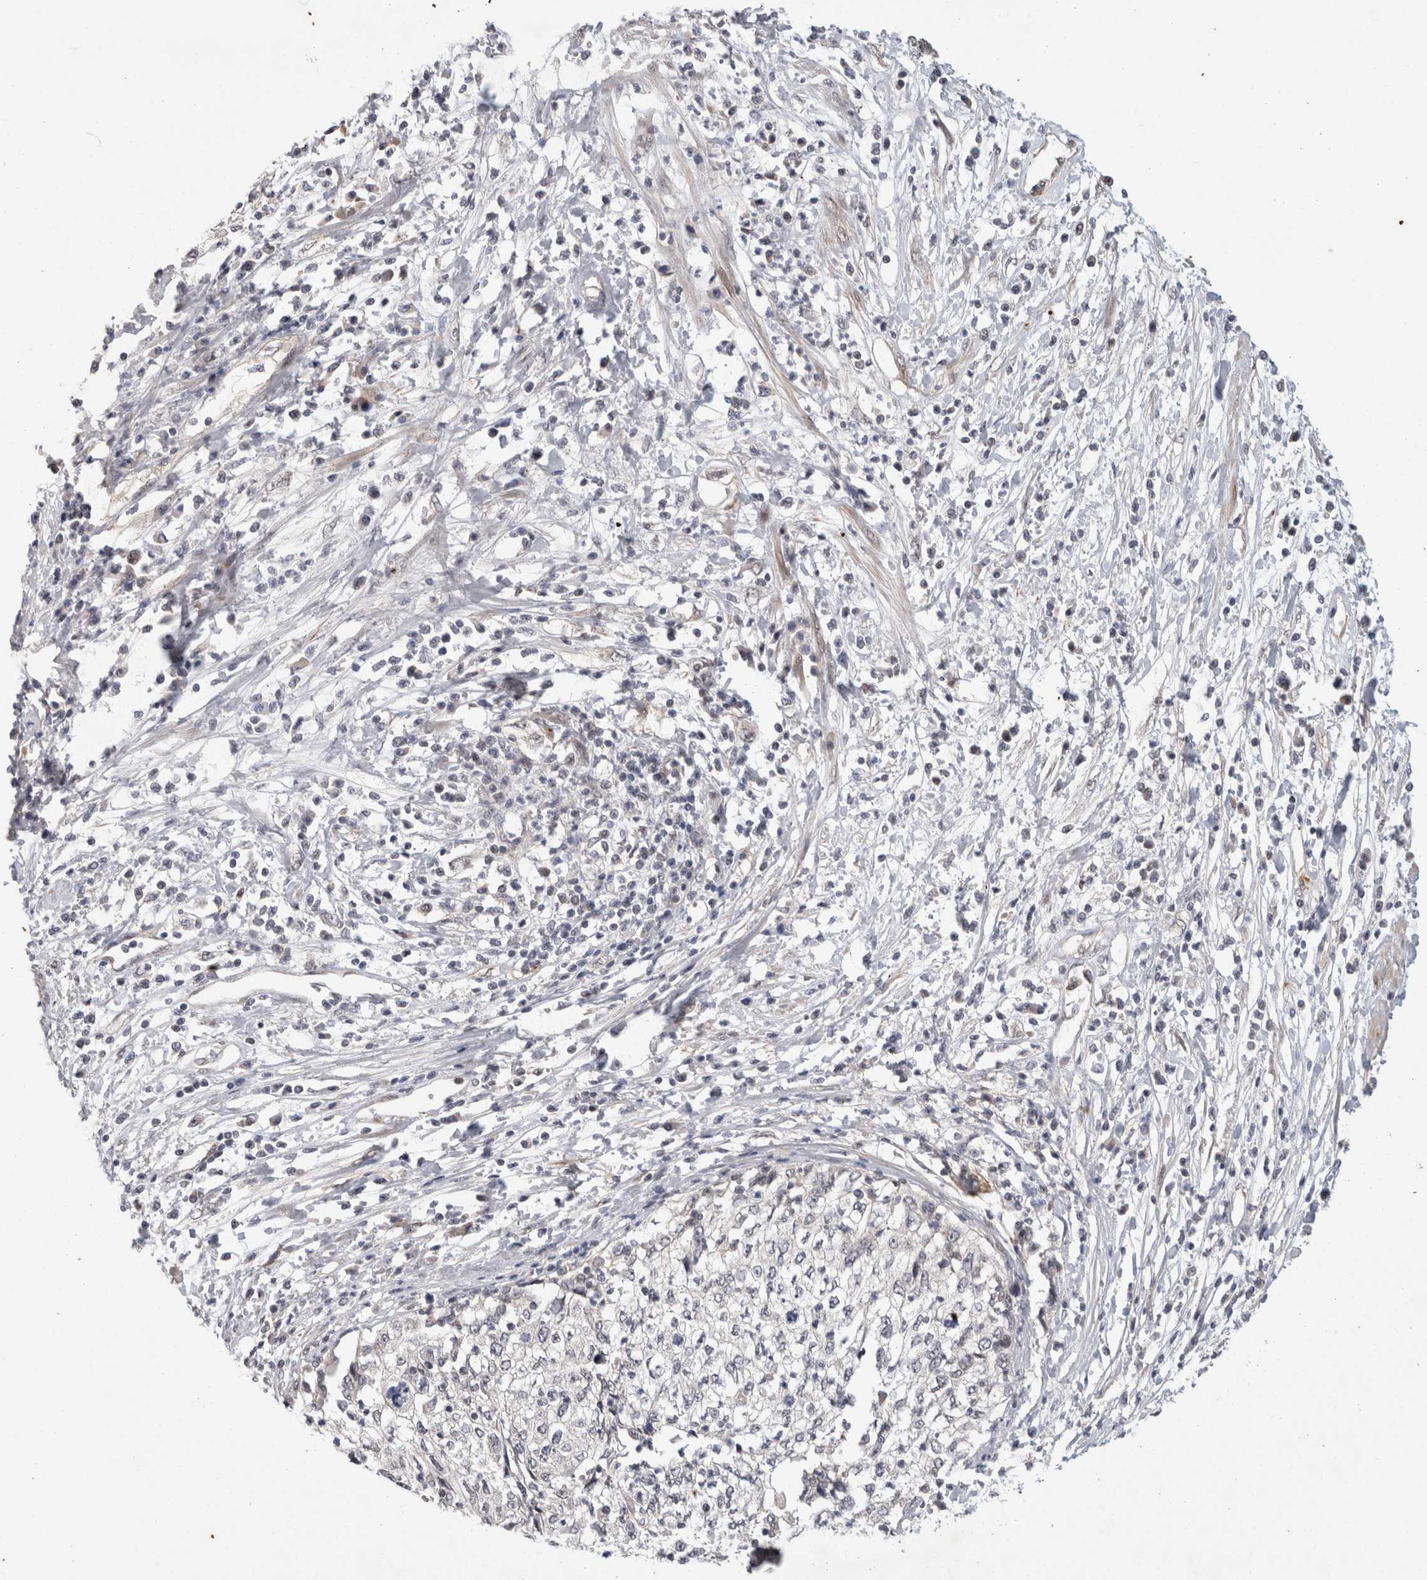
{"staining": {"intensity": "negative", "quantity": "none", "location": "none"}, "tissue": "cervical cancer", "cell_type": "Tumor cells", "image_type": "cancer", "snomed": [{"axis": "morphology", "description": "Squamous cell carcinoma, NOS"}, {"axis": "topography", "description": "Cervix"}], "caption": "Tumor cells are negative for brown protein staining in cervical squamous cell carcinoma. (Stains: DAB immunohistochemistry with hematoxylin counter stain, Microscopy: brightfield microscopy at high magnification).", "gene": "CRISPLD1", "patient": {"sex": "female", "age": 57}}